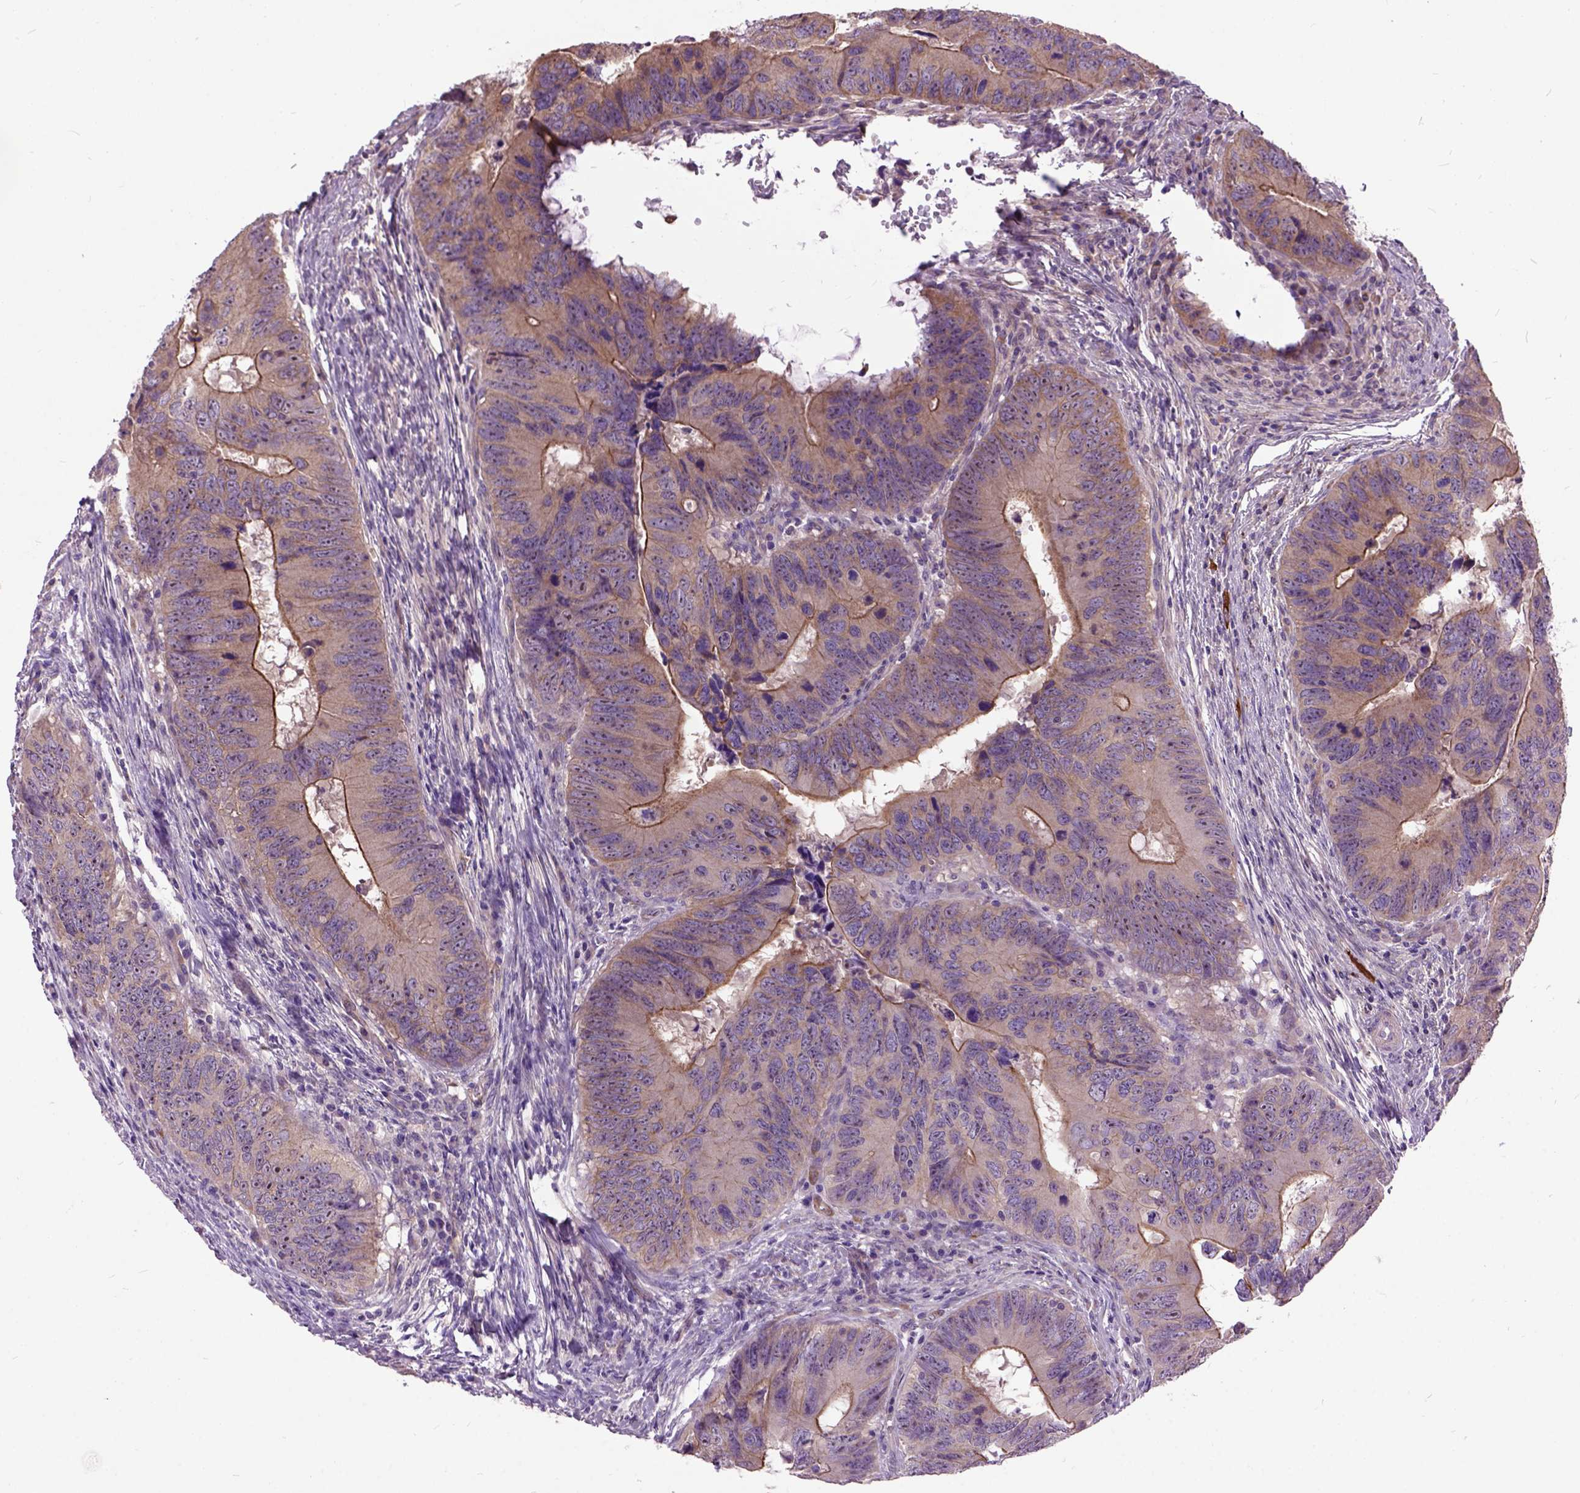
{"staining": {"intensity": "strong", "quantity": "<25%", "location": "cytoplasmic/membranous"}, "tissue": "colorectal cancer", "cell_type": "Tumor cells", "image_type": "cancer", "snomed": [{"axis": "morphology", "description": "Adenocarcinoma, NOS"}, {"axis": "topography", "description": "Colon"}], "caption": "Protein analysis of adenocarcinoma (colorectal) tissue demonstrates strong cytoplasmic/membranous expression in approximately <25% of tumor cells.", "gene": "MAPT", "patient": {"sex": "female", "age": 82}}